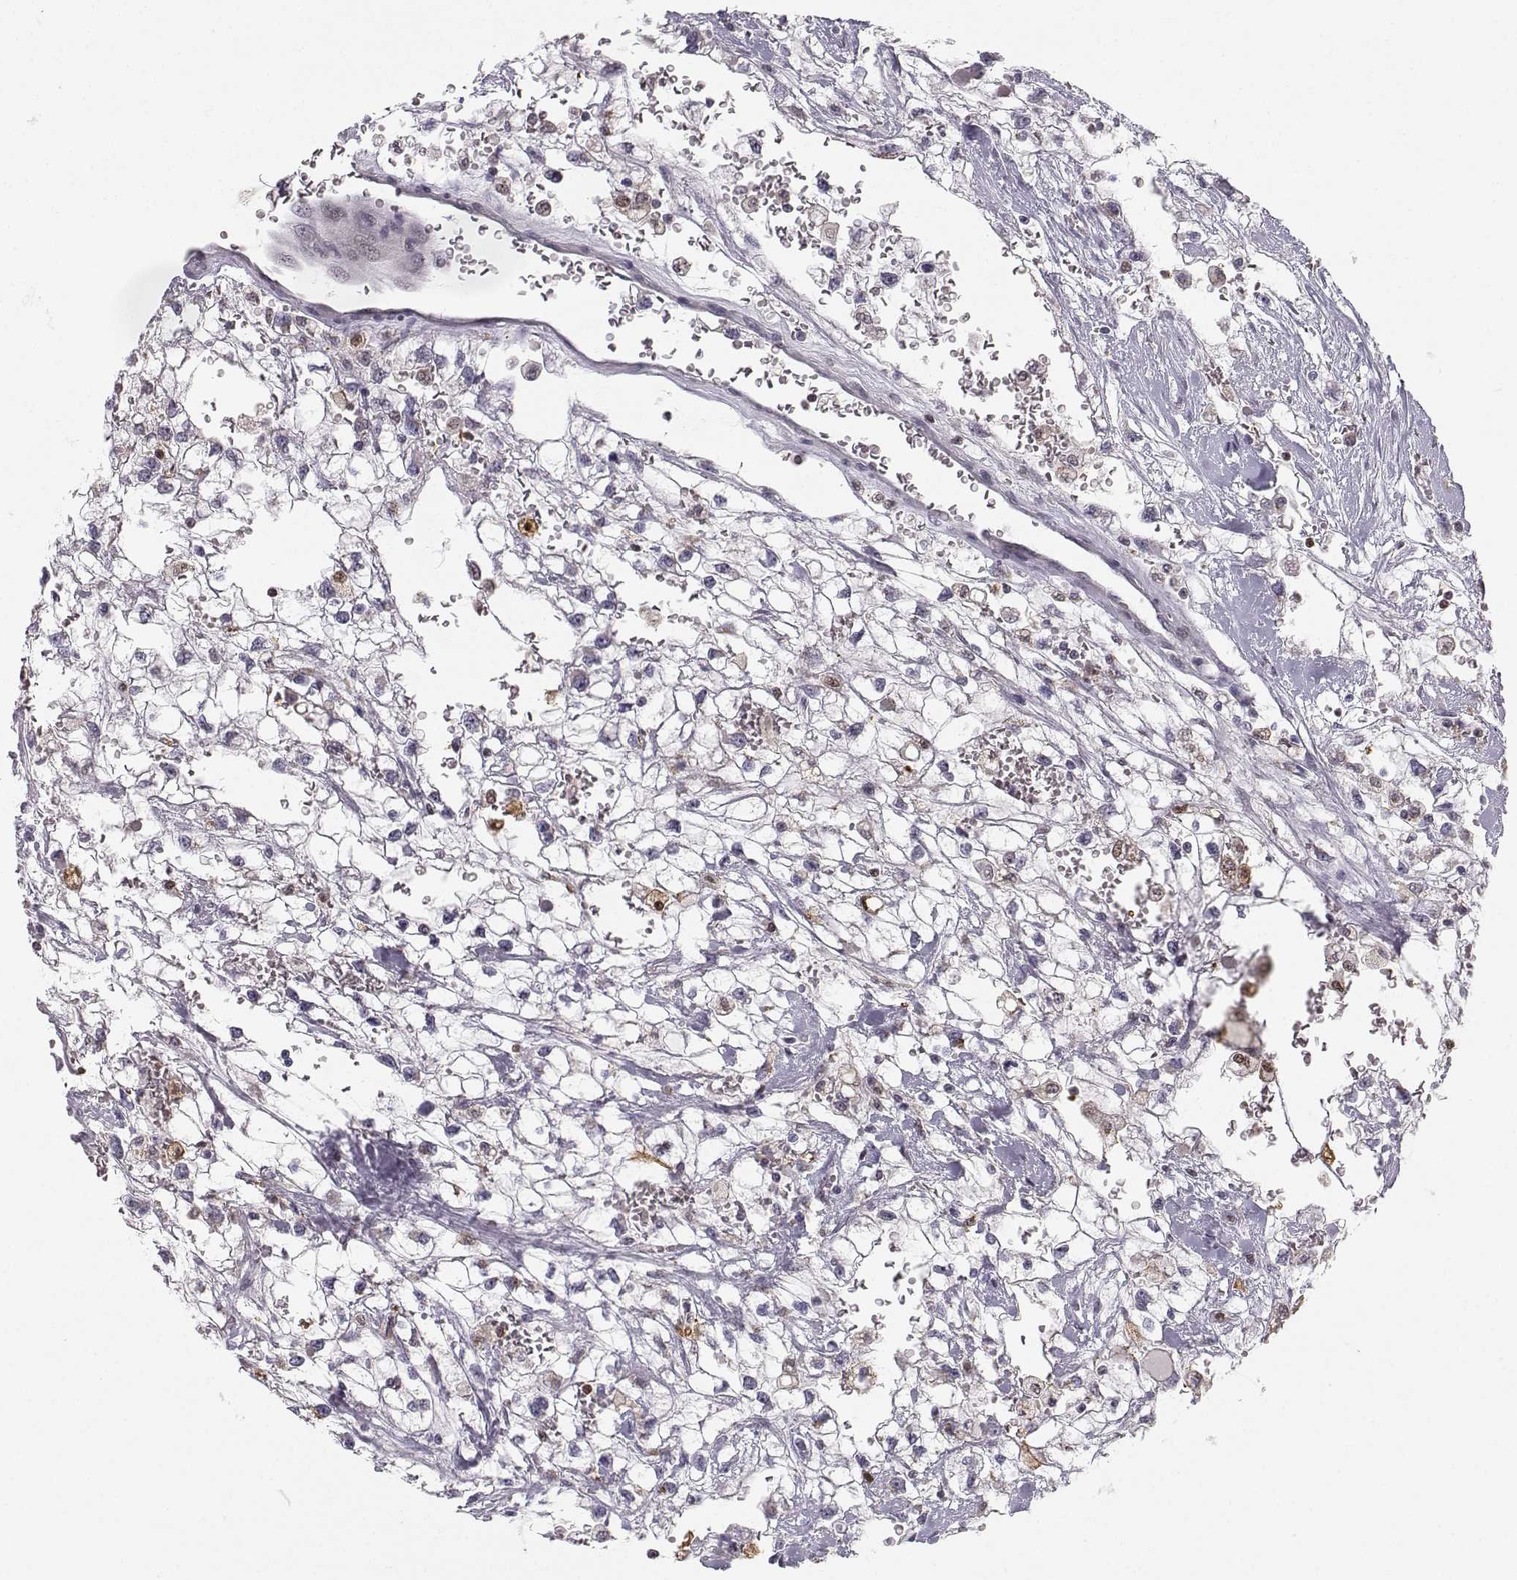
{"staining": {"intensity": "negative", "quantity": "none", "location": "none"}, "tissue": "renal cancer", "cell_type": "Tumor cells", "image_type": "cancer", "snomed": [{"axis": "morphology", "description": "Adenocarcinoma, NOS"}, {"axis": "topography", "description": "Kidney"}], "caption": "The histopathology image exhibits no staining of tumor cells in renal cancer (adenocarcinoma).", "gene": "HTR7", "patient": {"sex": "male", "age": 59}}